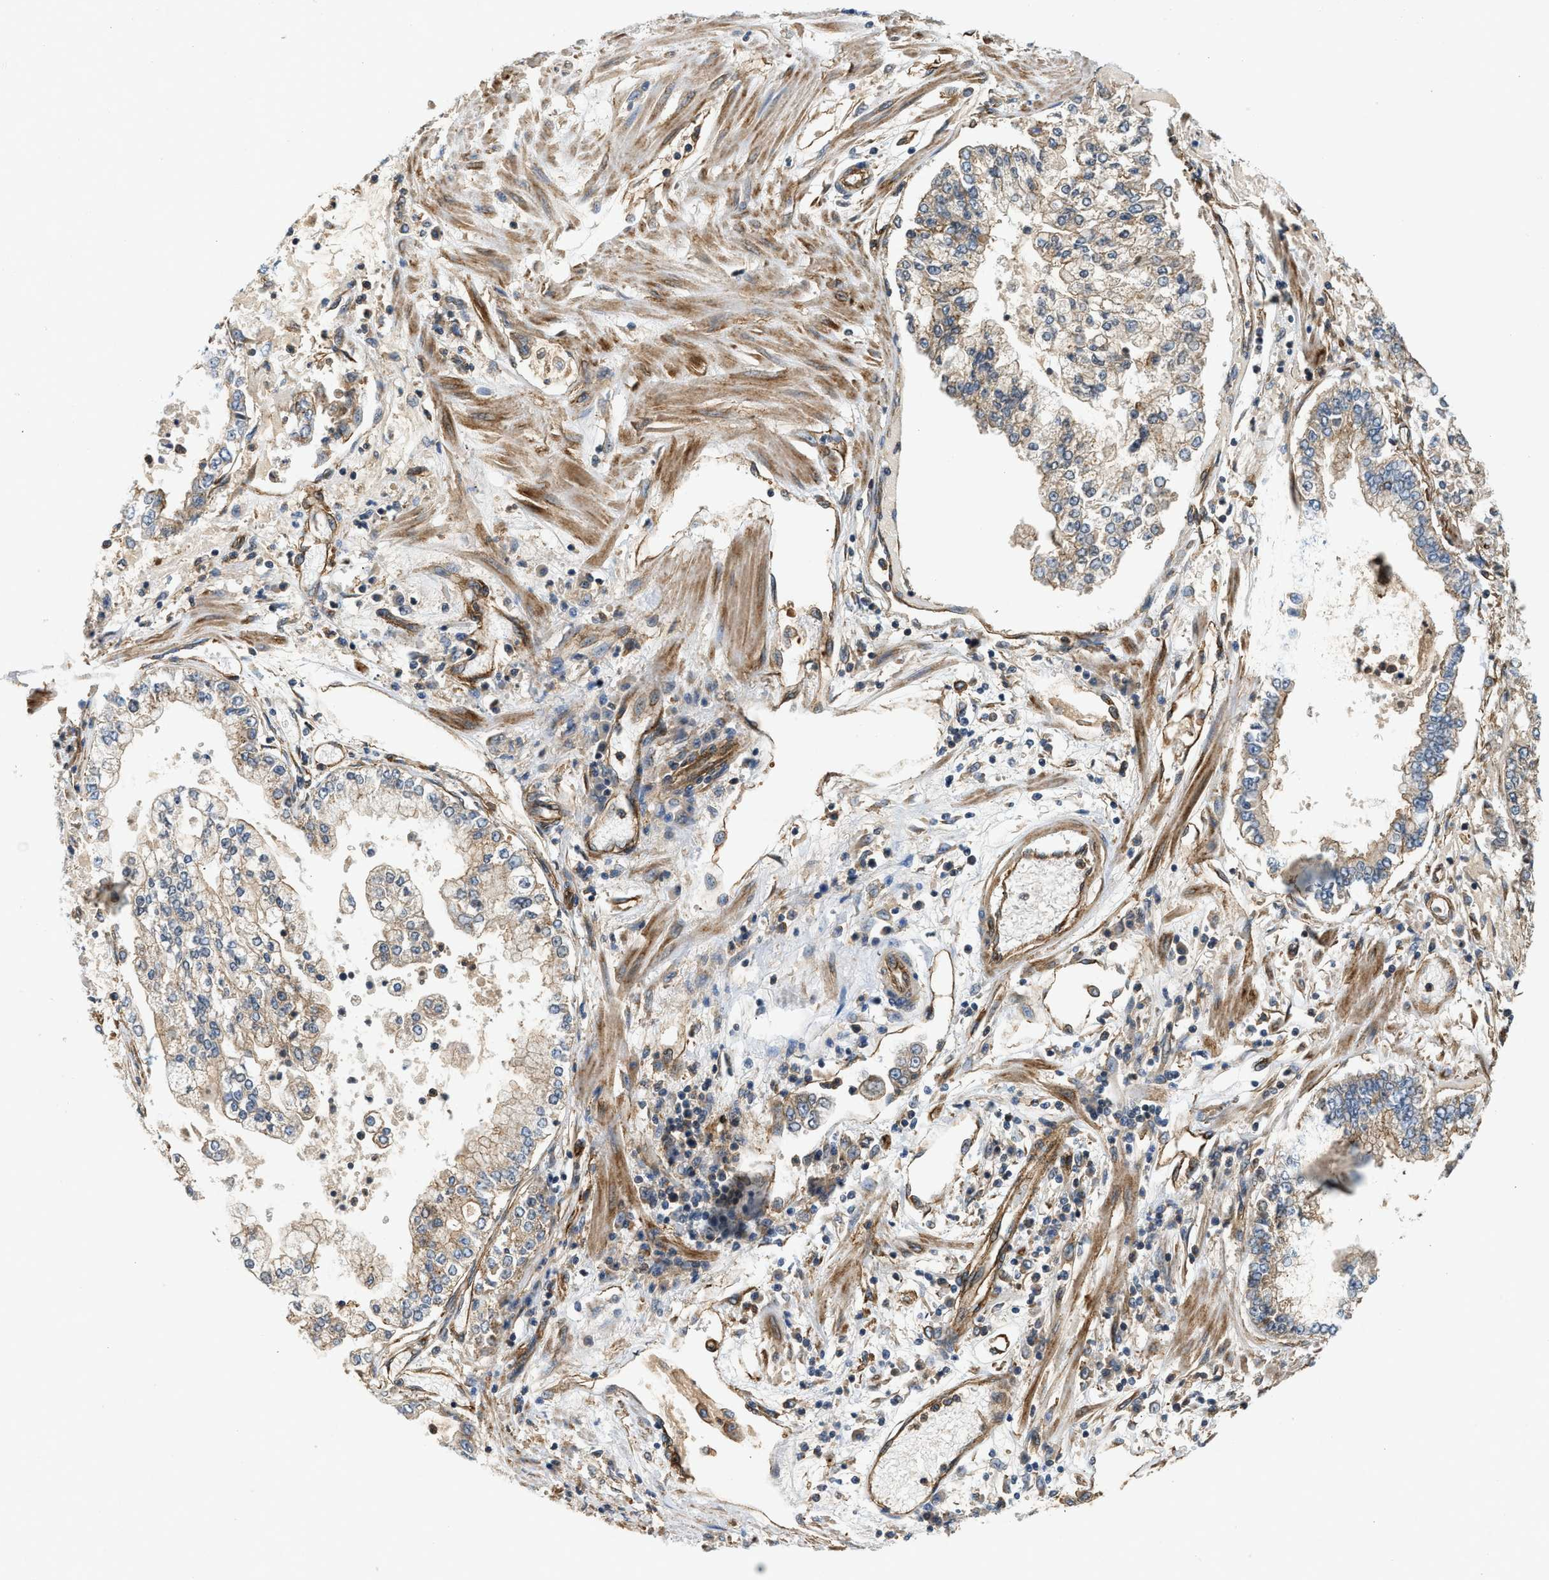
{"staining": {"intensity": "moderate", "quantity": "25%-75%", "location": "cytoplasmic/membranous"}, "tissue": "stomach cancer", "cell_type": "Tumor cells", "image_type": "cancer", "snomed": [{"axis": "morphology", "description": "Adenocarcinoma, NOS"}, {"axis": "topography", "description": "Stomach"}], "caption": "Immunohistochemical staining of adenocarcinoma (stomach) displays medium levels of moderate cytoplasmic/membranous protein positivity in about 25%-75% of tumor cells. (brown staining indicates protein expression, while blue staining denotes nuclei).", "gene": "HIP1", "patient": {"sex": "male", "age": 76}}